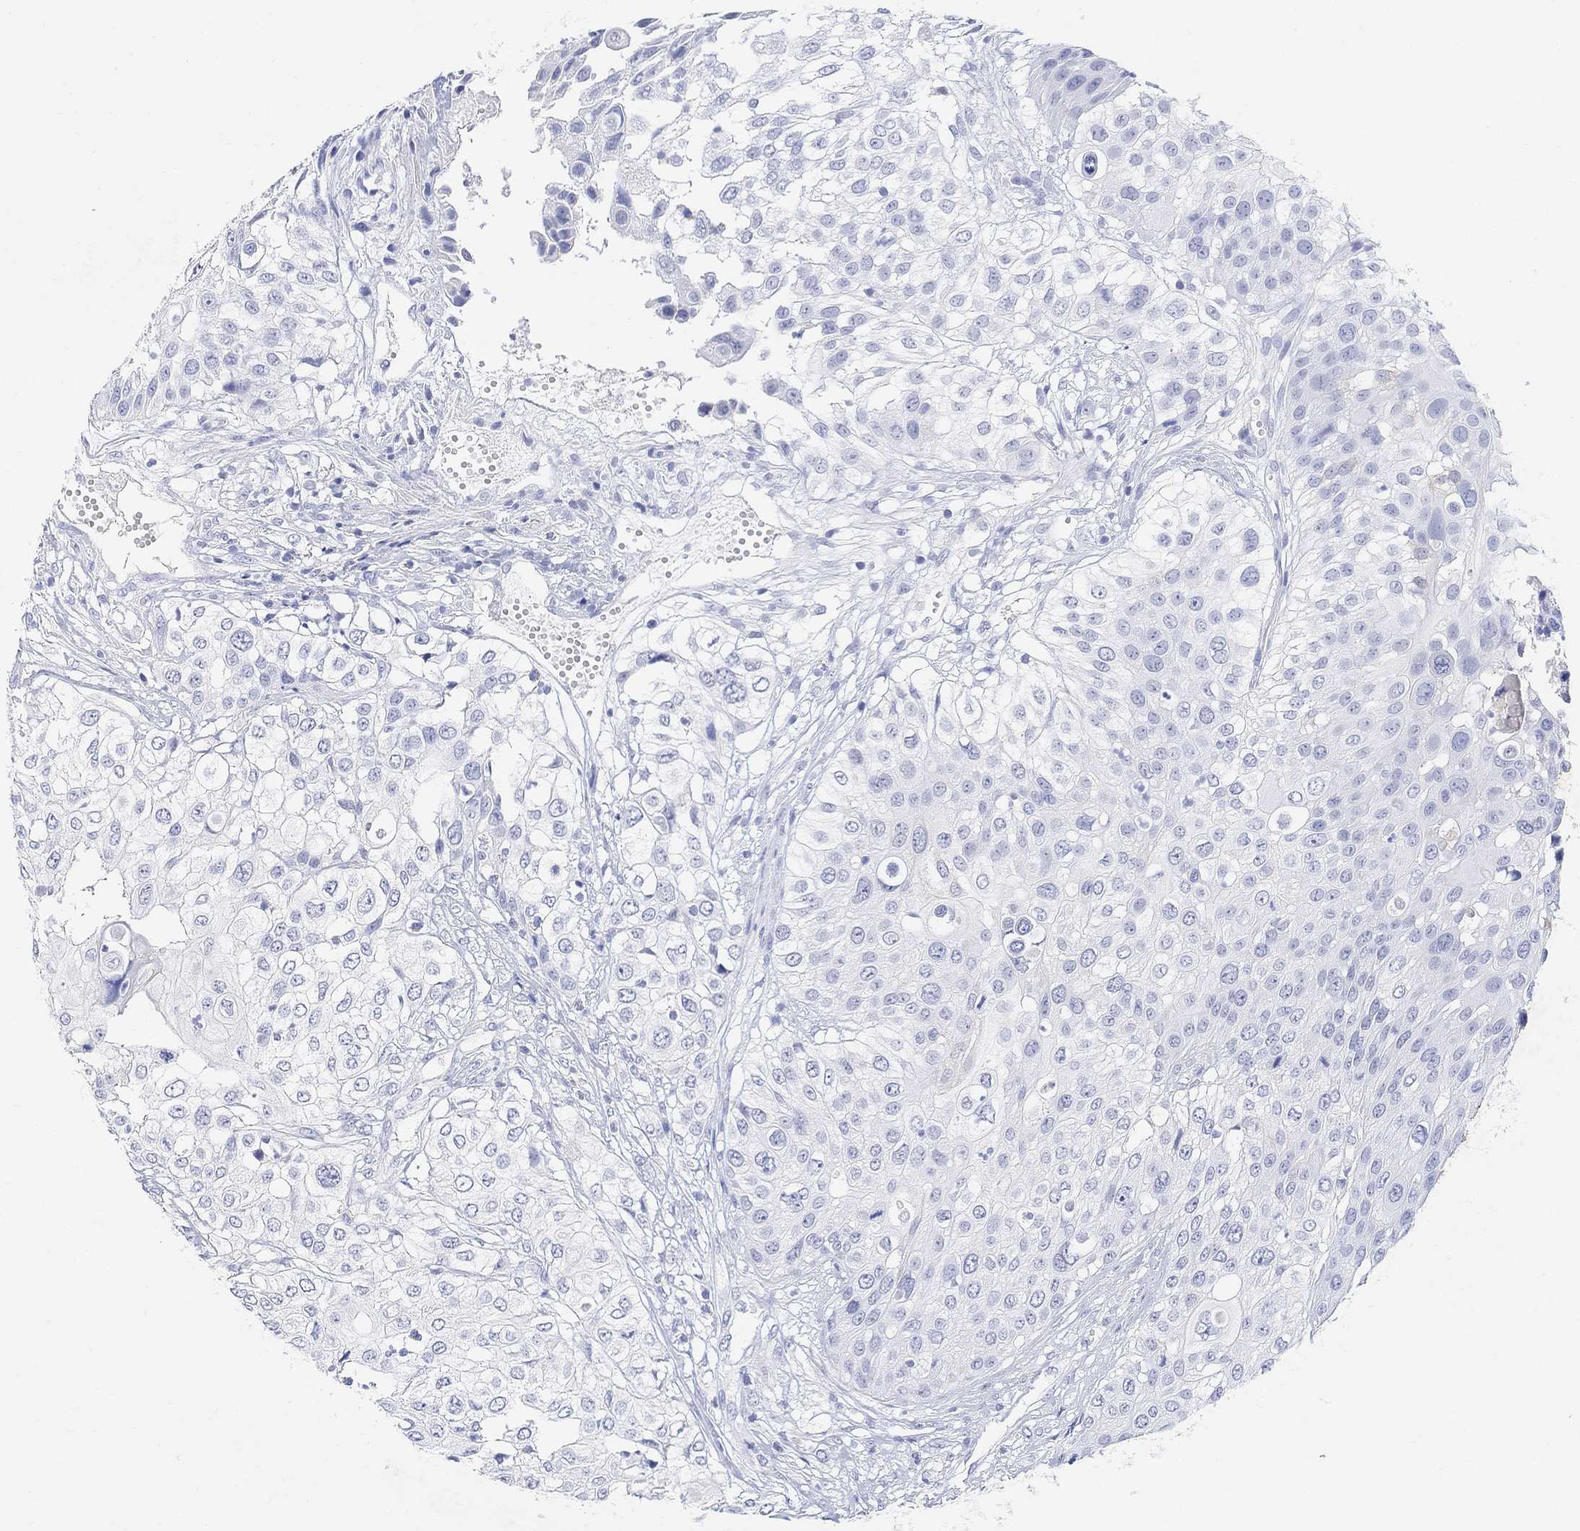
{"staining": {"intensity": "negative", "quantity": "none", "location": "none"}, "tissue": "urothelial cancer", "cell_type": "Tumor cells", "image_type": "cancer", "snomed": [{"axis": "morphology", "description": "Urothelial carcinoma, High grade"}, {"axis": "topography", "description": "Urinary bladder"}], "caption": "Immunohistochemistry (IHC) of human urothelial cancer displays no staining in tumor cells.", "gene": "TYR", "patient": {"sex": "female", "age": 79}}